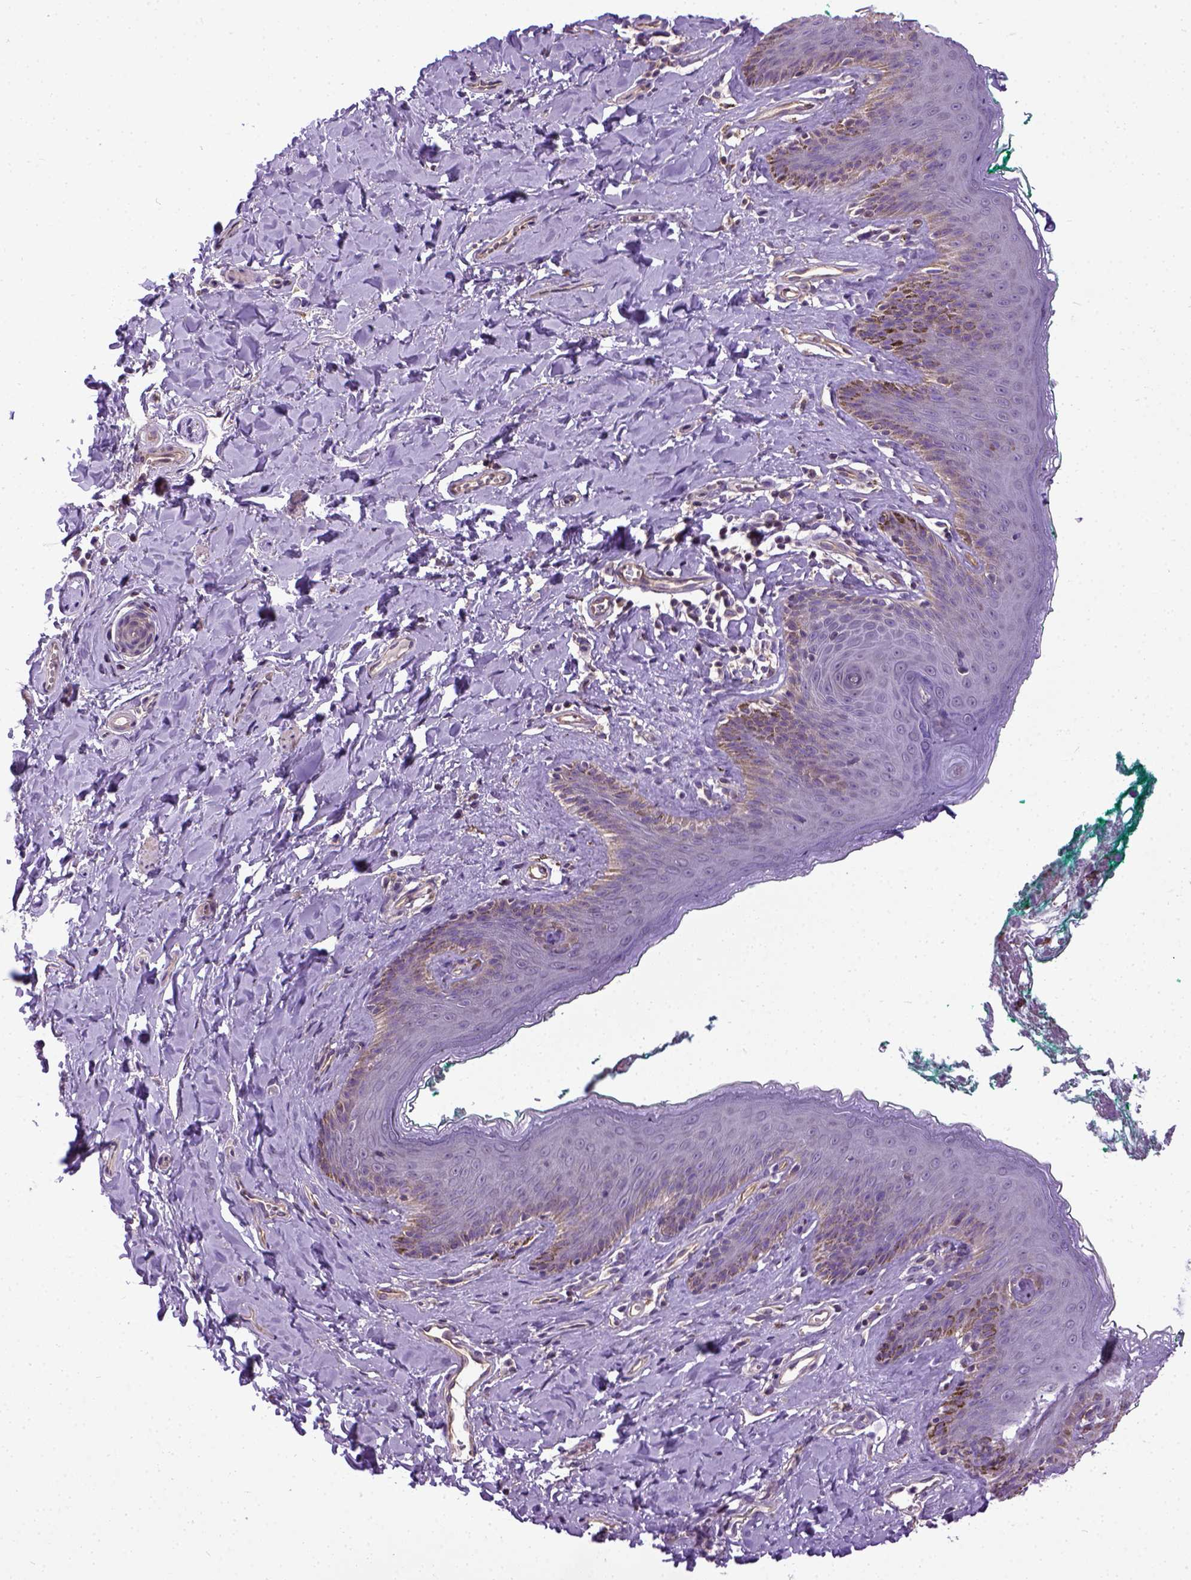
{"staining": {"intensity": "negative", "quantity": "none", "location": "none"}, "tissue": "skin", "cell_type": "Epidermal cells", "image_type": "normal", "snomed": [{"axis": "morphology", "description": "Normal tissue, NOS"}, {"axis": "topography", "description": "Vulva"}], "caption": "Epidermal cells show no significant expression in unremarkable skin. (Stains: DAB (3,3'-diaminobenzidine) immunohistochemistry (IHC) with hematoxylin counter stain, Microscopy: brightfield microscopy at high magnification).", "gene": "ENG", "patient": {"sex": "female", "age": 66}}